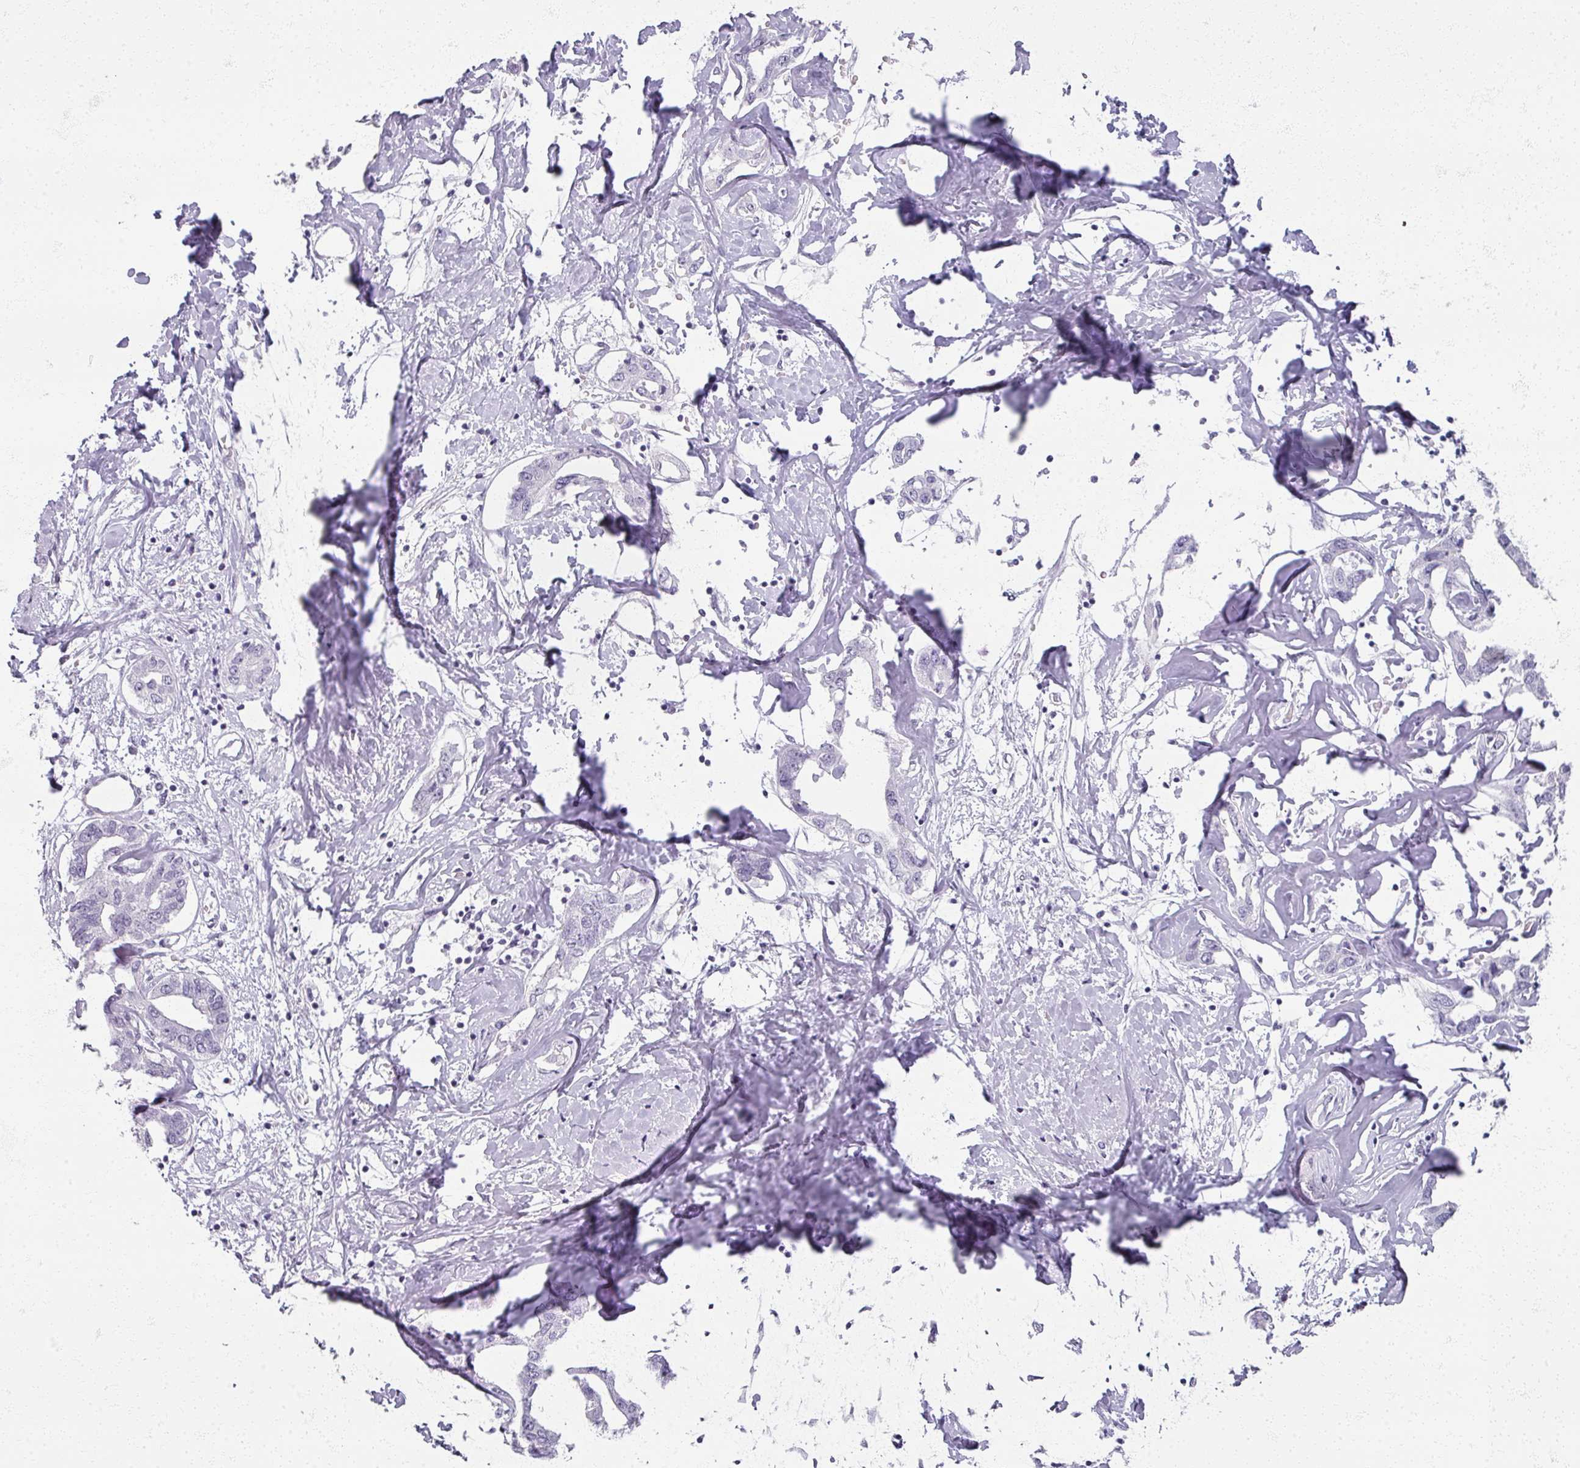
{"staining": {"intensity": "negative", "quantity": "none", "location": "none"}, "tissue": "liver cancer", "cell_type": "Tumor cells", "image_type": "cancer", "snomed": [{"axis": "morphology", "description": "Cholangiocarcinoma"}, {"axis": "topography", "description": "Liver"}], "caption": "Immunohistochemistry image of neoplastic tissue: human cholangiocarcinoma (liver) stained with DAB (3,3'-diaminobenzidine) displays no significant protein staining in tumor cells. Nuclei are stained in blue.", "gene": "RFPL2", "patient": {"sex": "male", "age": 59}}